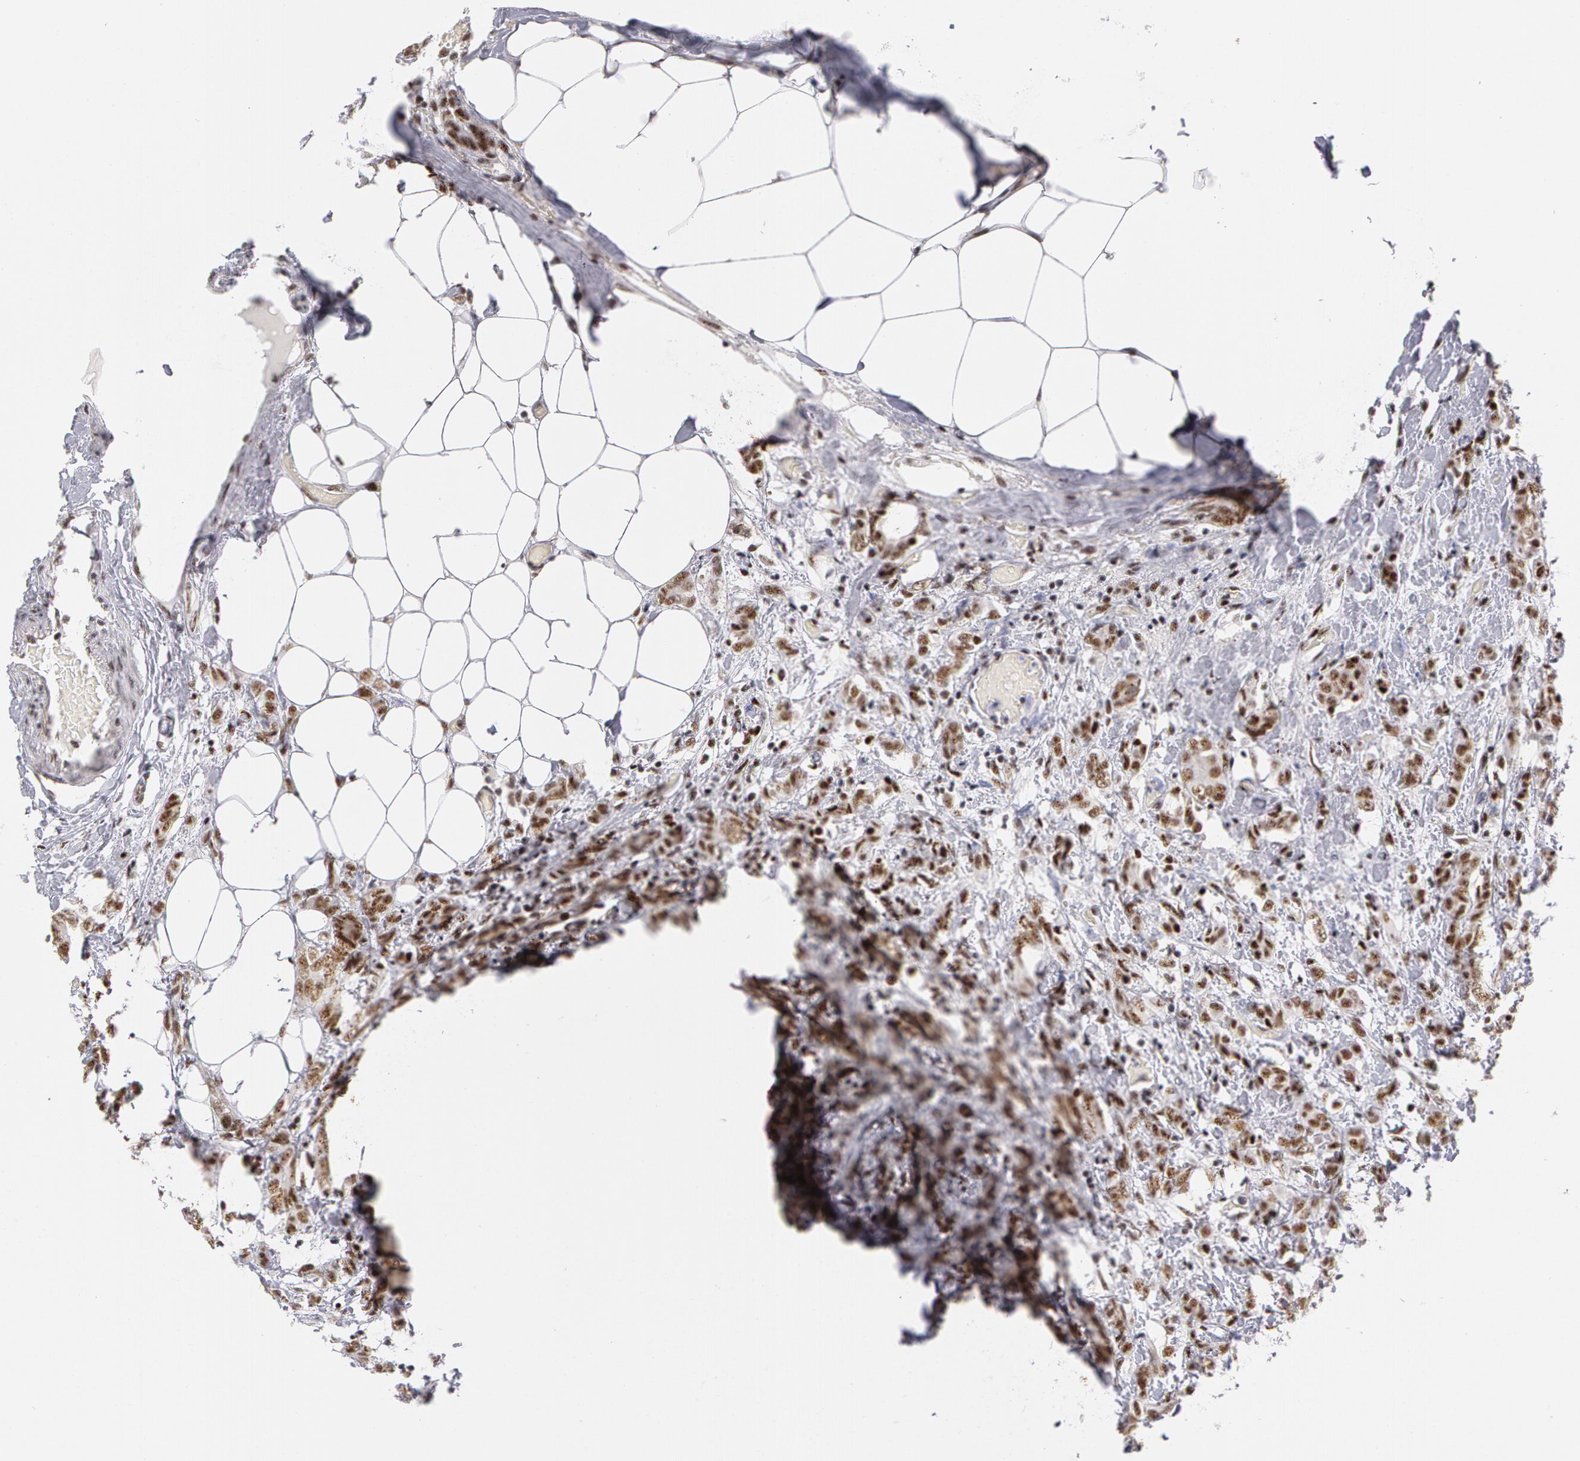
{"staining": {"intensity": "moderate", "quantity": ">75%", "location": "nuclear"}, "tissue": "breast cancer", "cell_type": "Tumor cells", "image_type": "cancer", "snomed": [{"axis": "morphology", "description": "Duct carcinoma"}, {"axis": "topography", "description": "Breast"}], "caption": "Protein expression analysis of human invasive ductal carcinoma (breast) reveals moderate nuclear staining in about >75% of tumor cells. Immunohistochemistry (ihc) stains the protein in brown and the nuclei are stained blue.", "gene": "PNN", "patient": {"sex": "female", "age": 53}}